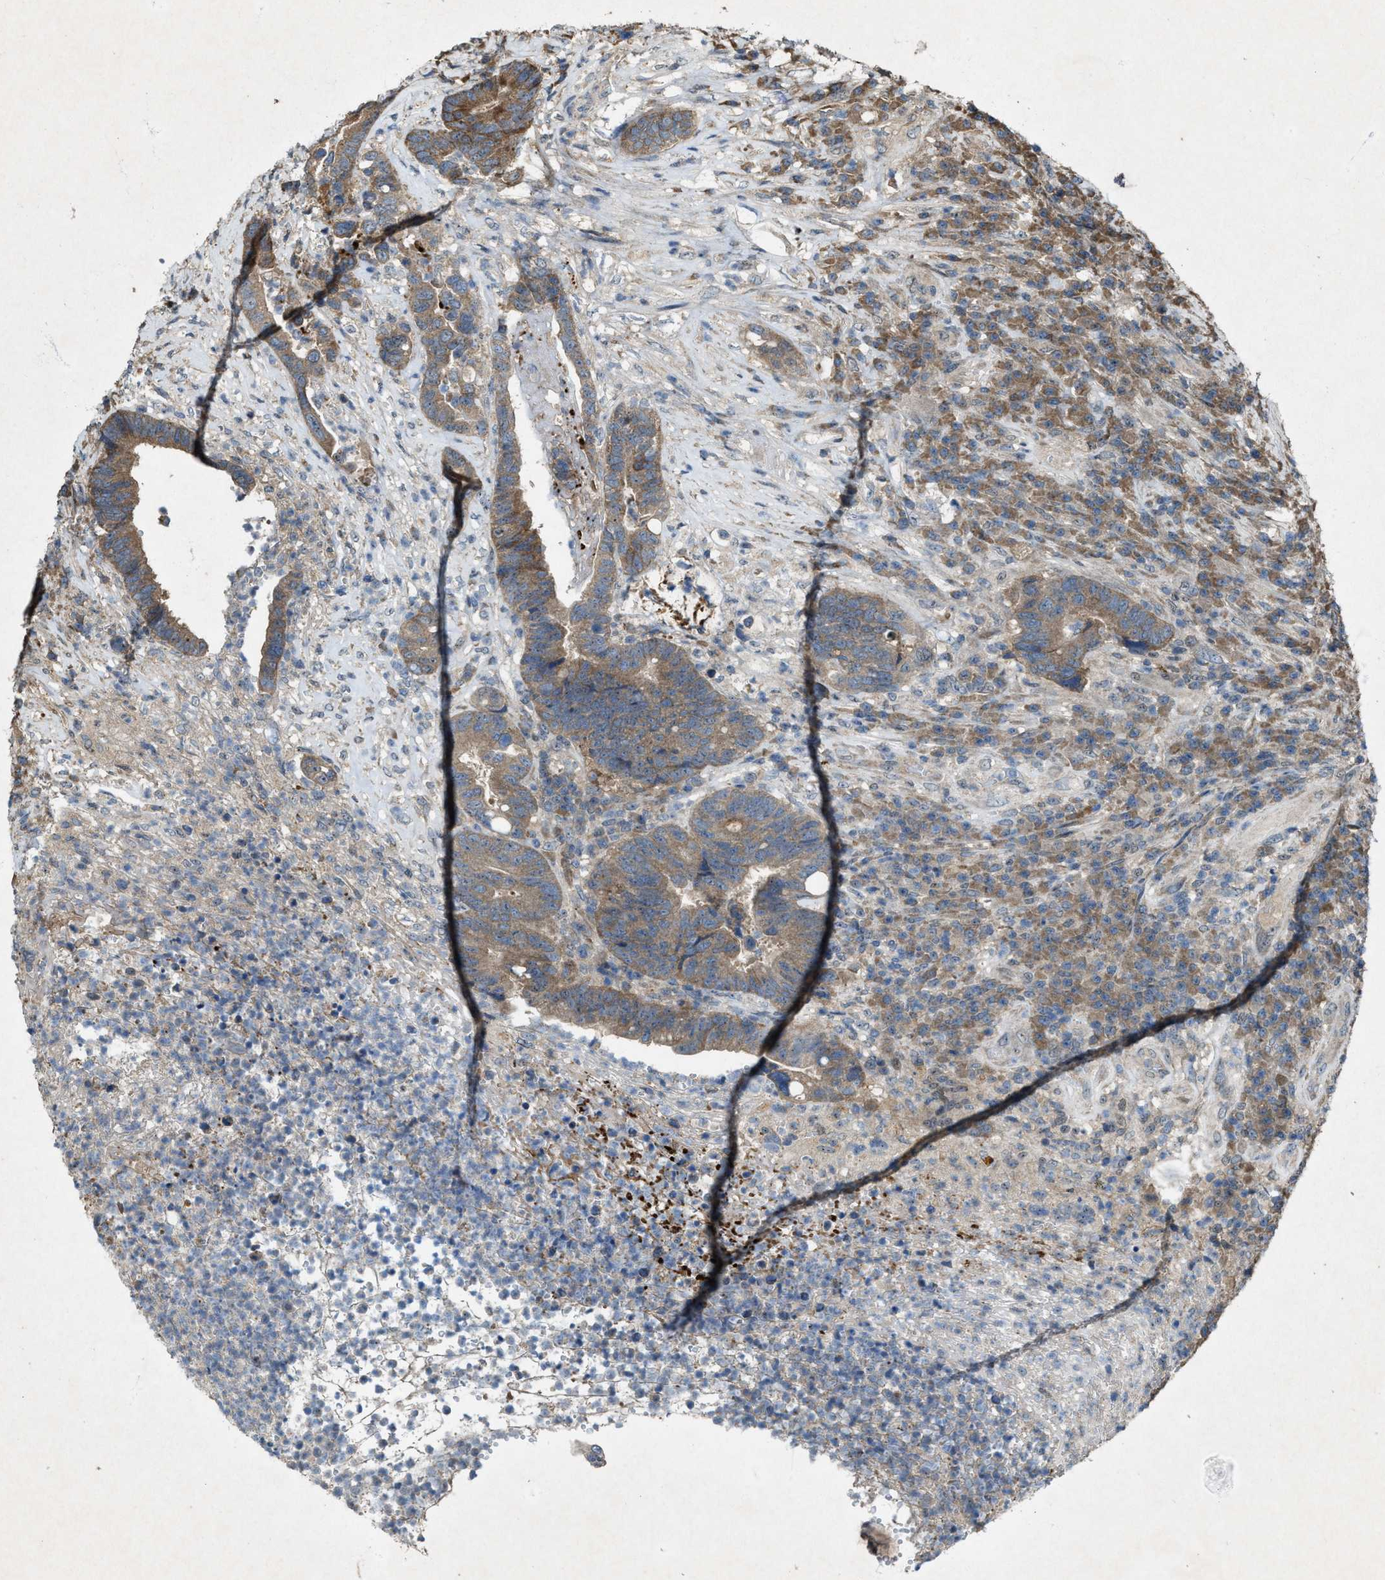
{"staining": {"intensity": "weak", "quantity": ">75%", "location": "cytoplasmic/membranous"}, "tissue": "colorectal cancer", "cell_type": "Tumor cells", "image_type": "cancer", "snomed": [{"axis": "morphology", "description": "Adenocarcinoma, NOS"}, {"axis": "topography", "description": "Rectum"}], "caption": "Adenocarcinoma (colorectal) stained with a protein marker exhibits weak staining in tumor cells.", "gene": "PDP2", "patient": {"sex": "female", "age": 89}}